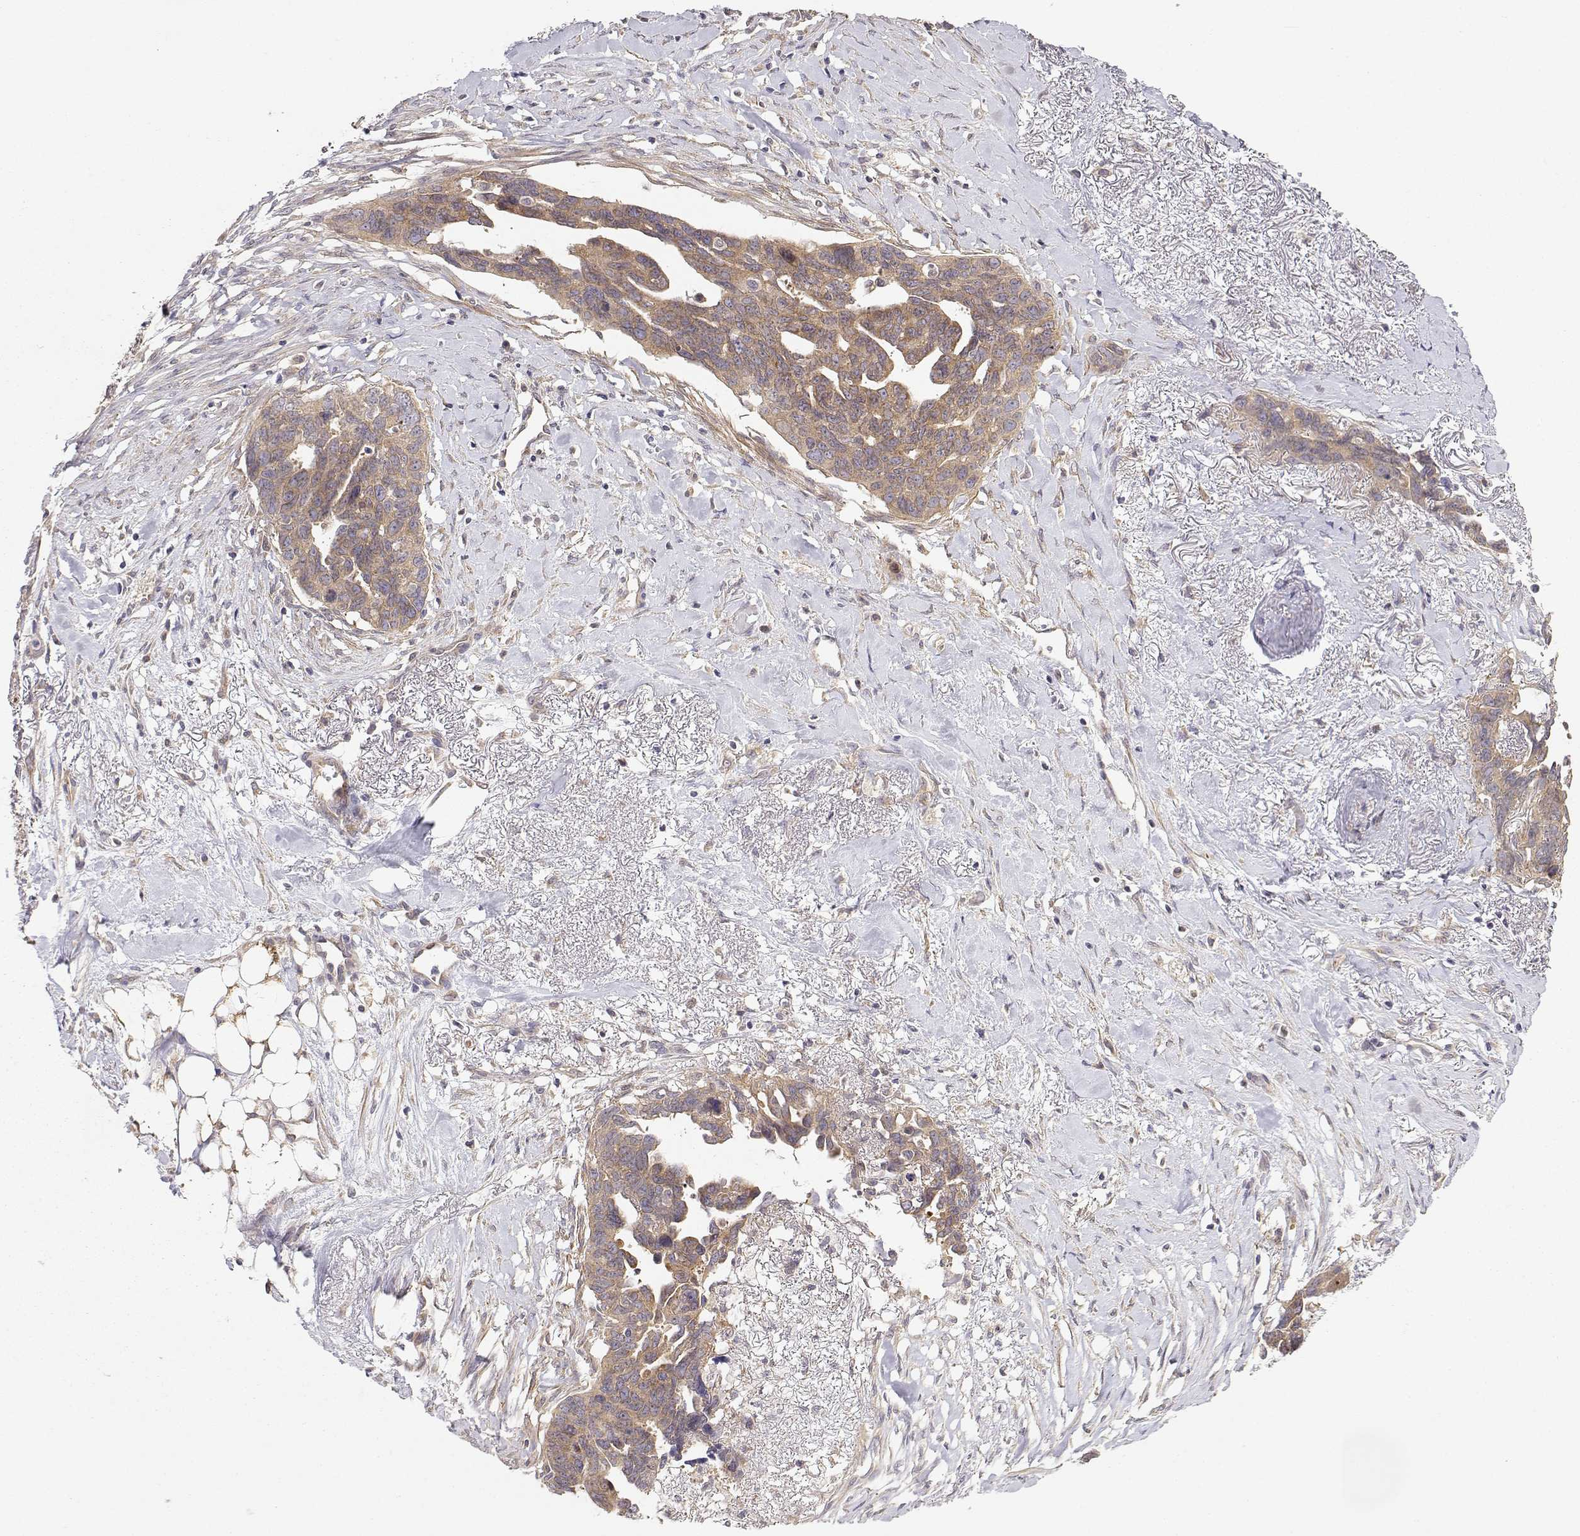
{"staining": {"intensity": "moderate", "quantity": ">75%", "location": "cytoplasmic/membranous"}, "tissue": "ovarian cancer", "cell_type": "Tumor cells", "image_type": "cancer", "snomed": [{"axis": "morphology", "description": "Cystadenocarcinoma, serous, NOS"}, {"axis": "topography", "description": "Ovary"}], "caption": "DAB (3,3'-diaminobenzidine) immunohistochemical staining of ovarian cancer reveals moderate cytoplasmic/membranous protein expression in approximately >75% of tumor cells.", "gene": "PAIP1", "patient": {"sex": "female", "age": 69}}